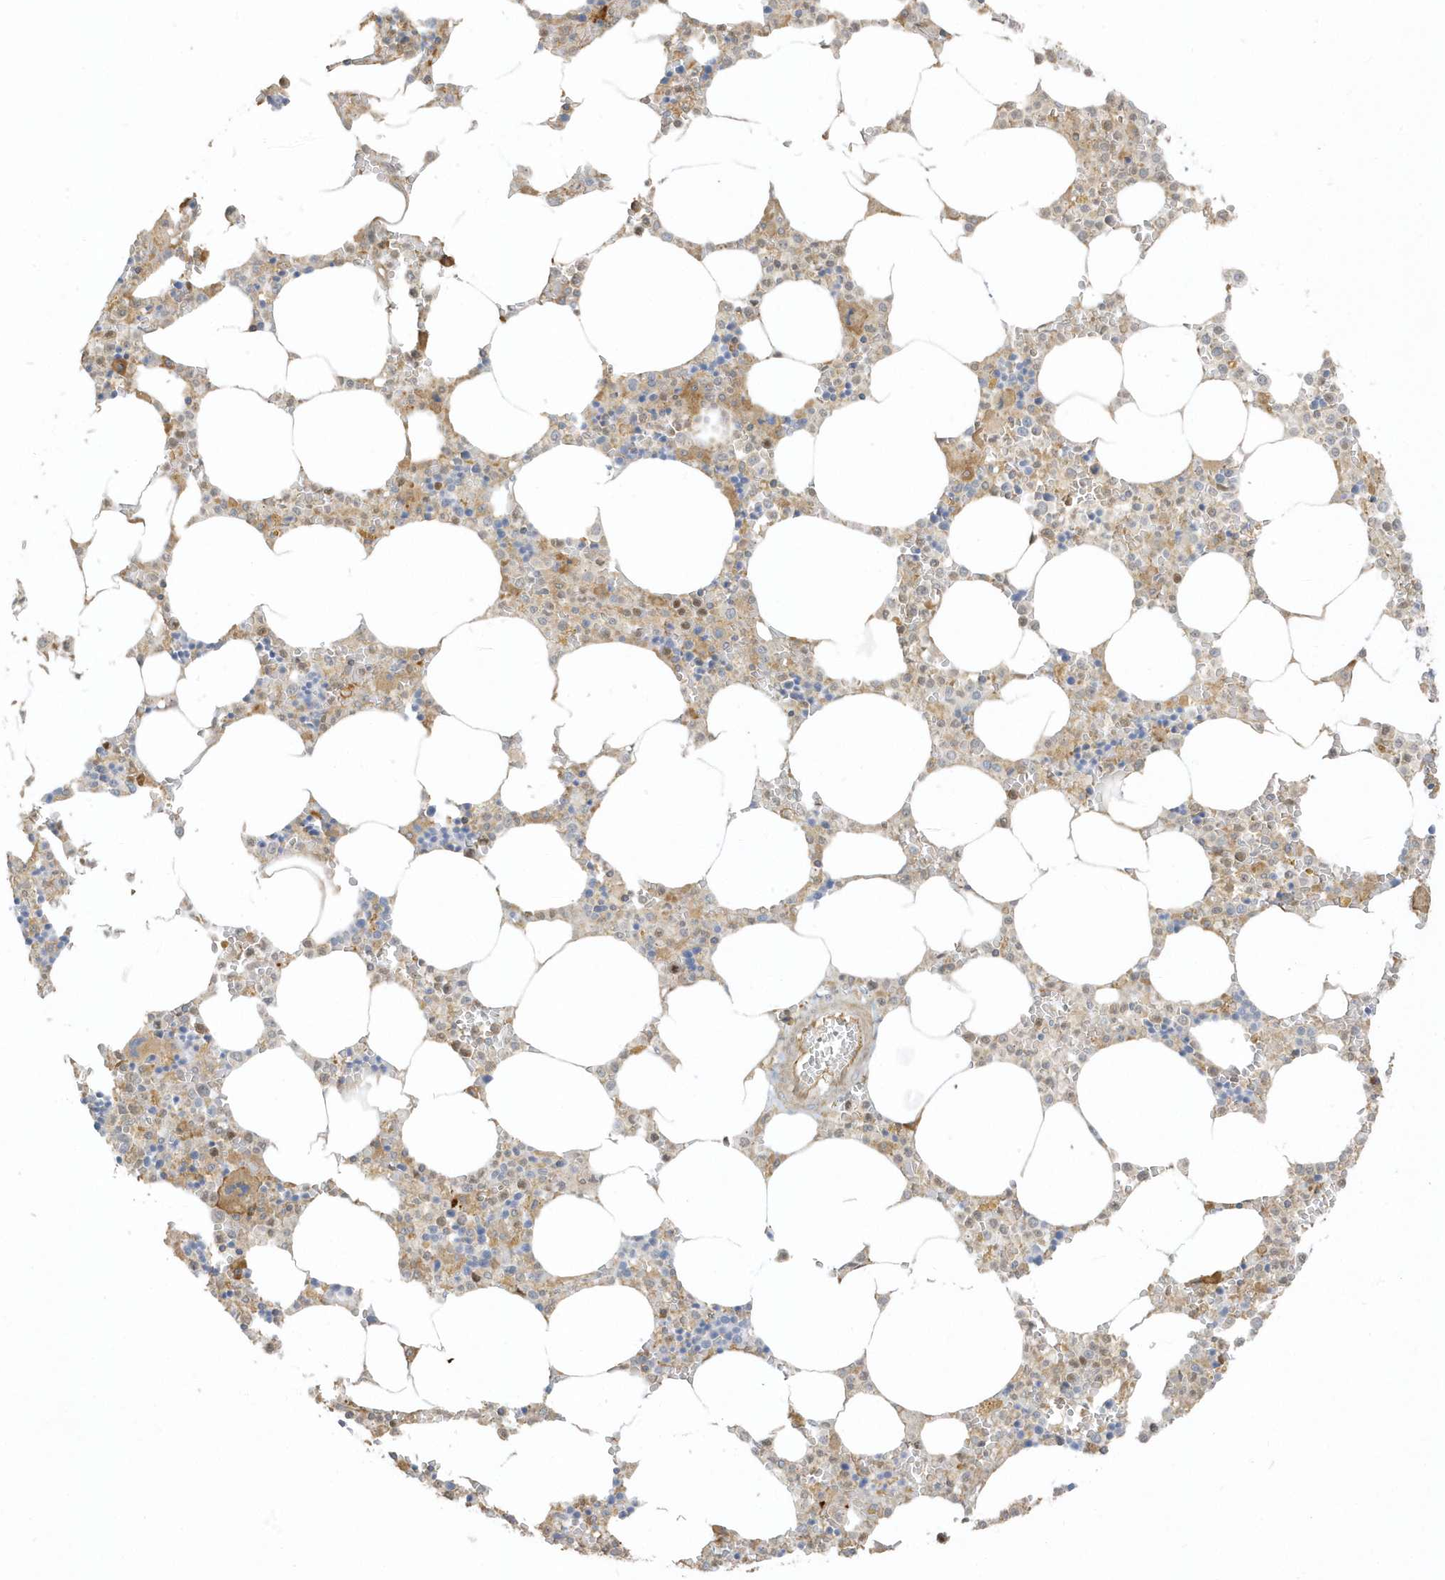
{"staining": {"intensity": "moderate", "quantity": "25%-75%", "location": "cytoplasmic/membranous"}, "tissue": "bone marrow", "cell_type": "Hematopoietic cells", "image_type": "normal", "snomed": [{"axis": "morphology", "description": "Normal tissue, NOS"}, {"axis": "topography", "description": "Bone marrow"}], "caption": "Immunohistochemistry photomicrograph of unremarkable bone marrow: human bone marrow stained using immunohistochemistry demonstrates medium levels of moderate protein expression localized specifically in the cytoplasmic/membranous of hematopoietic cells, appearing as a cytoplasmic/membranous brown color.", "gene": "ZBTB8A", "patient": {"sex": "male", "age": 70}}